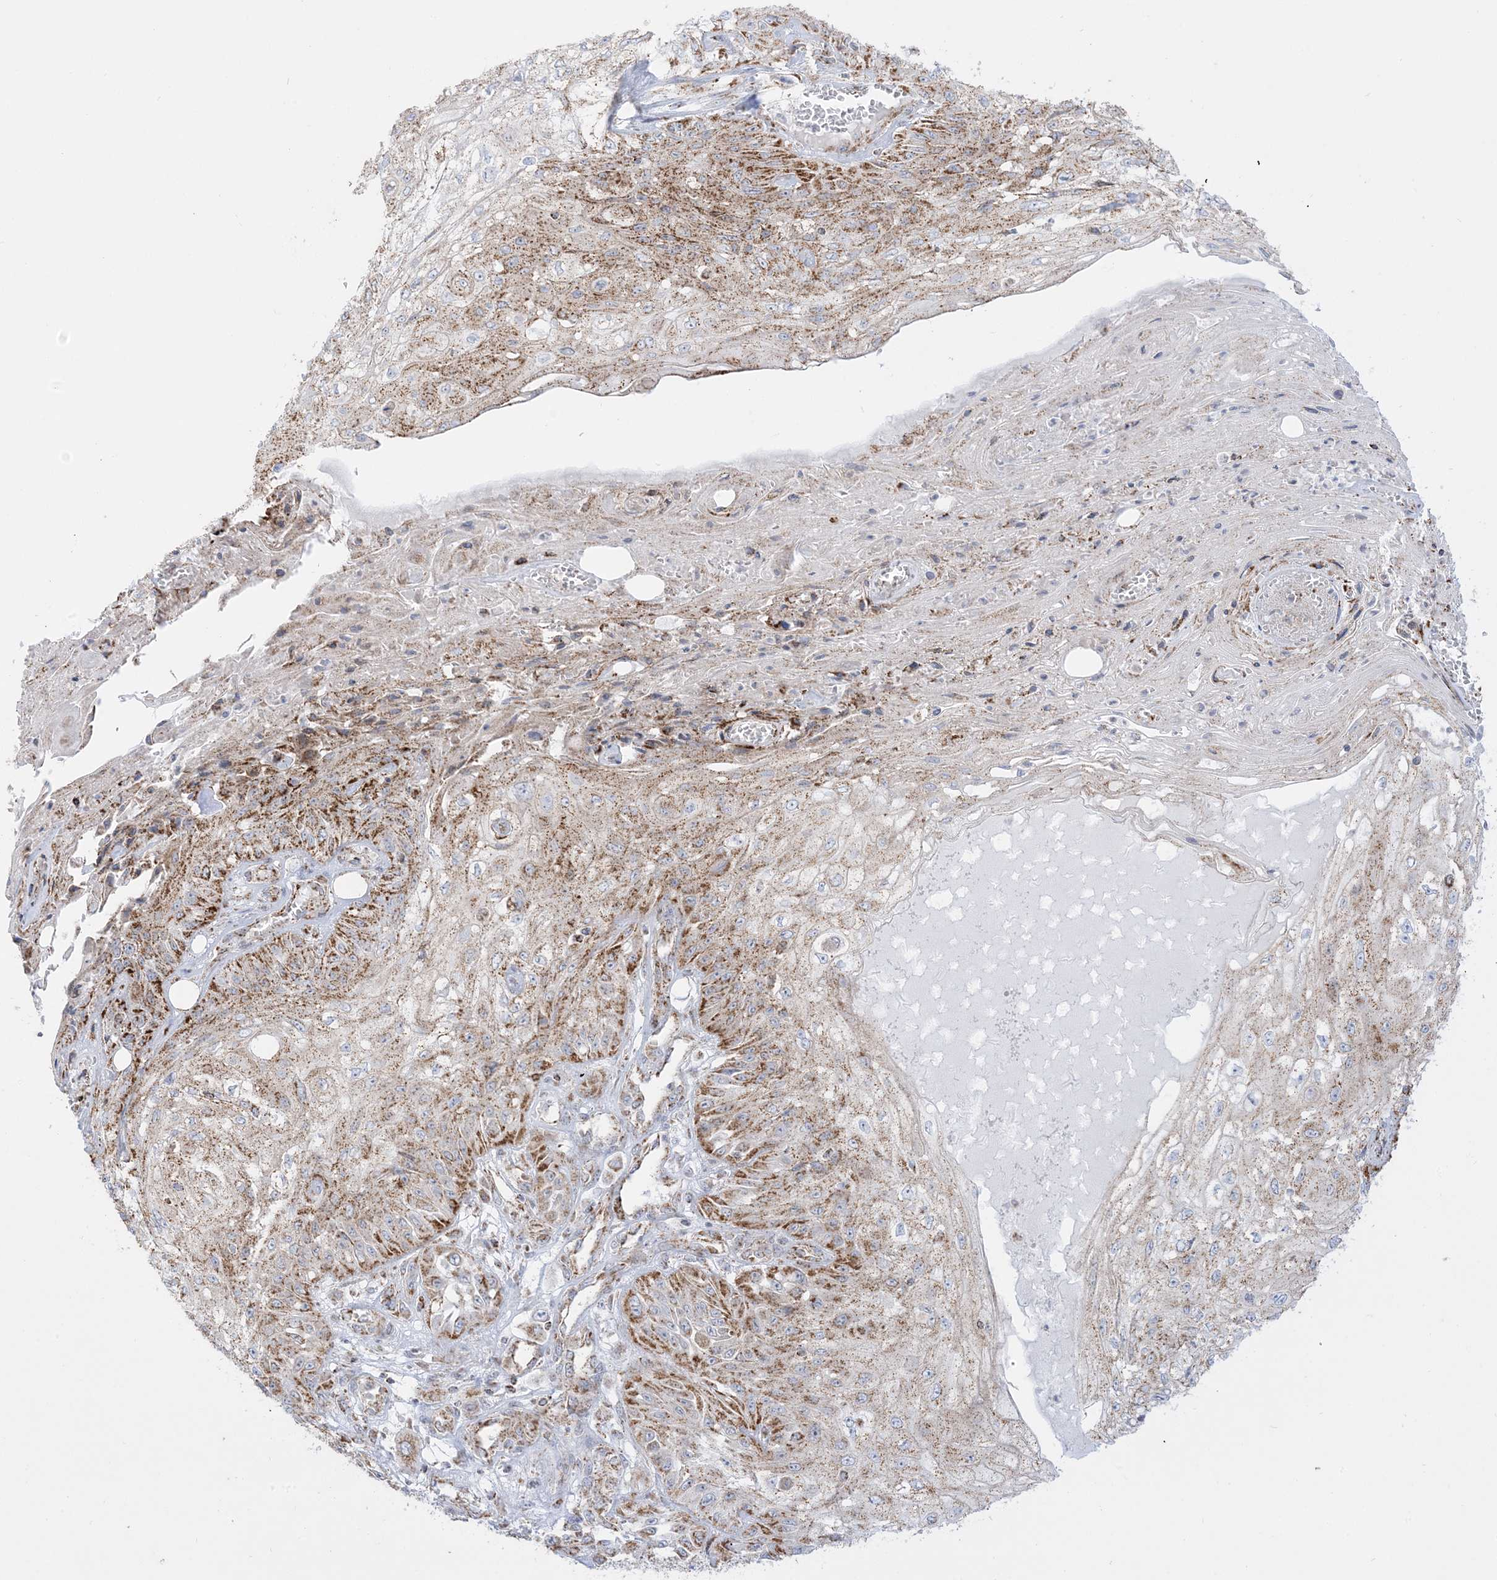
{"staining": {"intensity": "moderate", "quantity": ">75%", "location": "cytoplasmic/membranous"}, "tissue": "skin cancer", "cell_type": "Tumor cells", "image_type": "cancer", "snomed": [{"axis": "morphology", "description": "Squamous cell carcinoma, NOS"}, {"axis": "morphology", "description": "Squamous cell carcinoma, metastatic, NOS"}, {"axis": "topography", "description": "Skin"}, {"axis": "topography", "description": "Lymph node"}], "caption": "An image of skin cancer (metastatic squamous cell carcinoma) stained for a protein displays moderate cytoplasmic/membranous brown staining in tumor cells.", "gene": "MRPS36", "patient": {"sex": "male", "age": 75}}